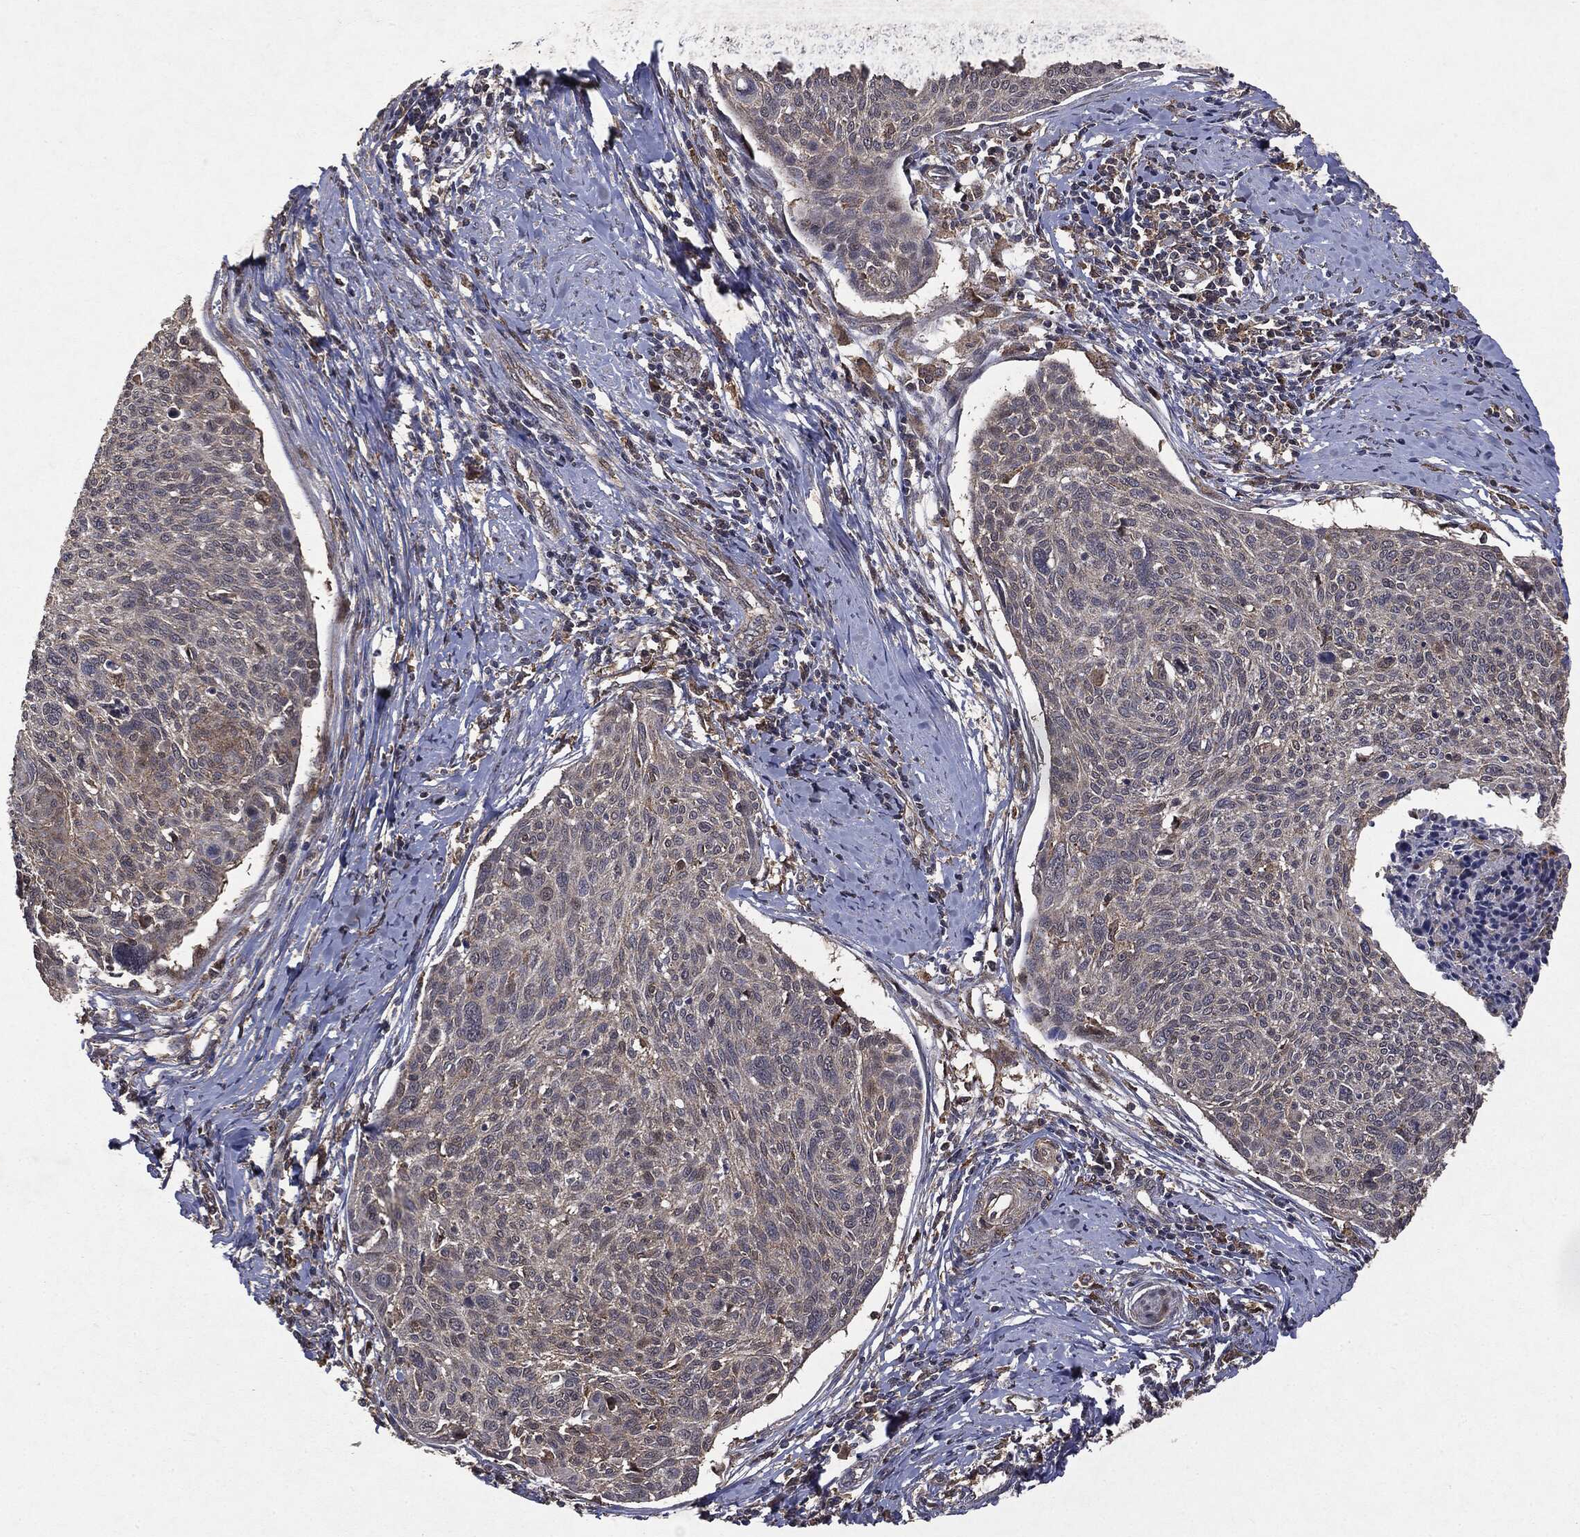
{"staining": {"intensity": "negative", "quantity": "none", "location": "none"}, "tissue": "cervical cancer", "cell_type": "Tumor cells", "image_type": "cancer", "snomed": [{"axis": "morphology", "description": "Squamous cell carcinoma, NOS"}, {"axis": "topography", "description": "Cervix"}], "caption": "Immunohistochemistry photomicrograph of neoplastic tissue: human cervical cancer (squamous cell carcinoma) stained with DAB exhibits no significant protein staining in tumor cells.", "gene": "PTEN", "patient": {"sex": "female", "age": 49}}